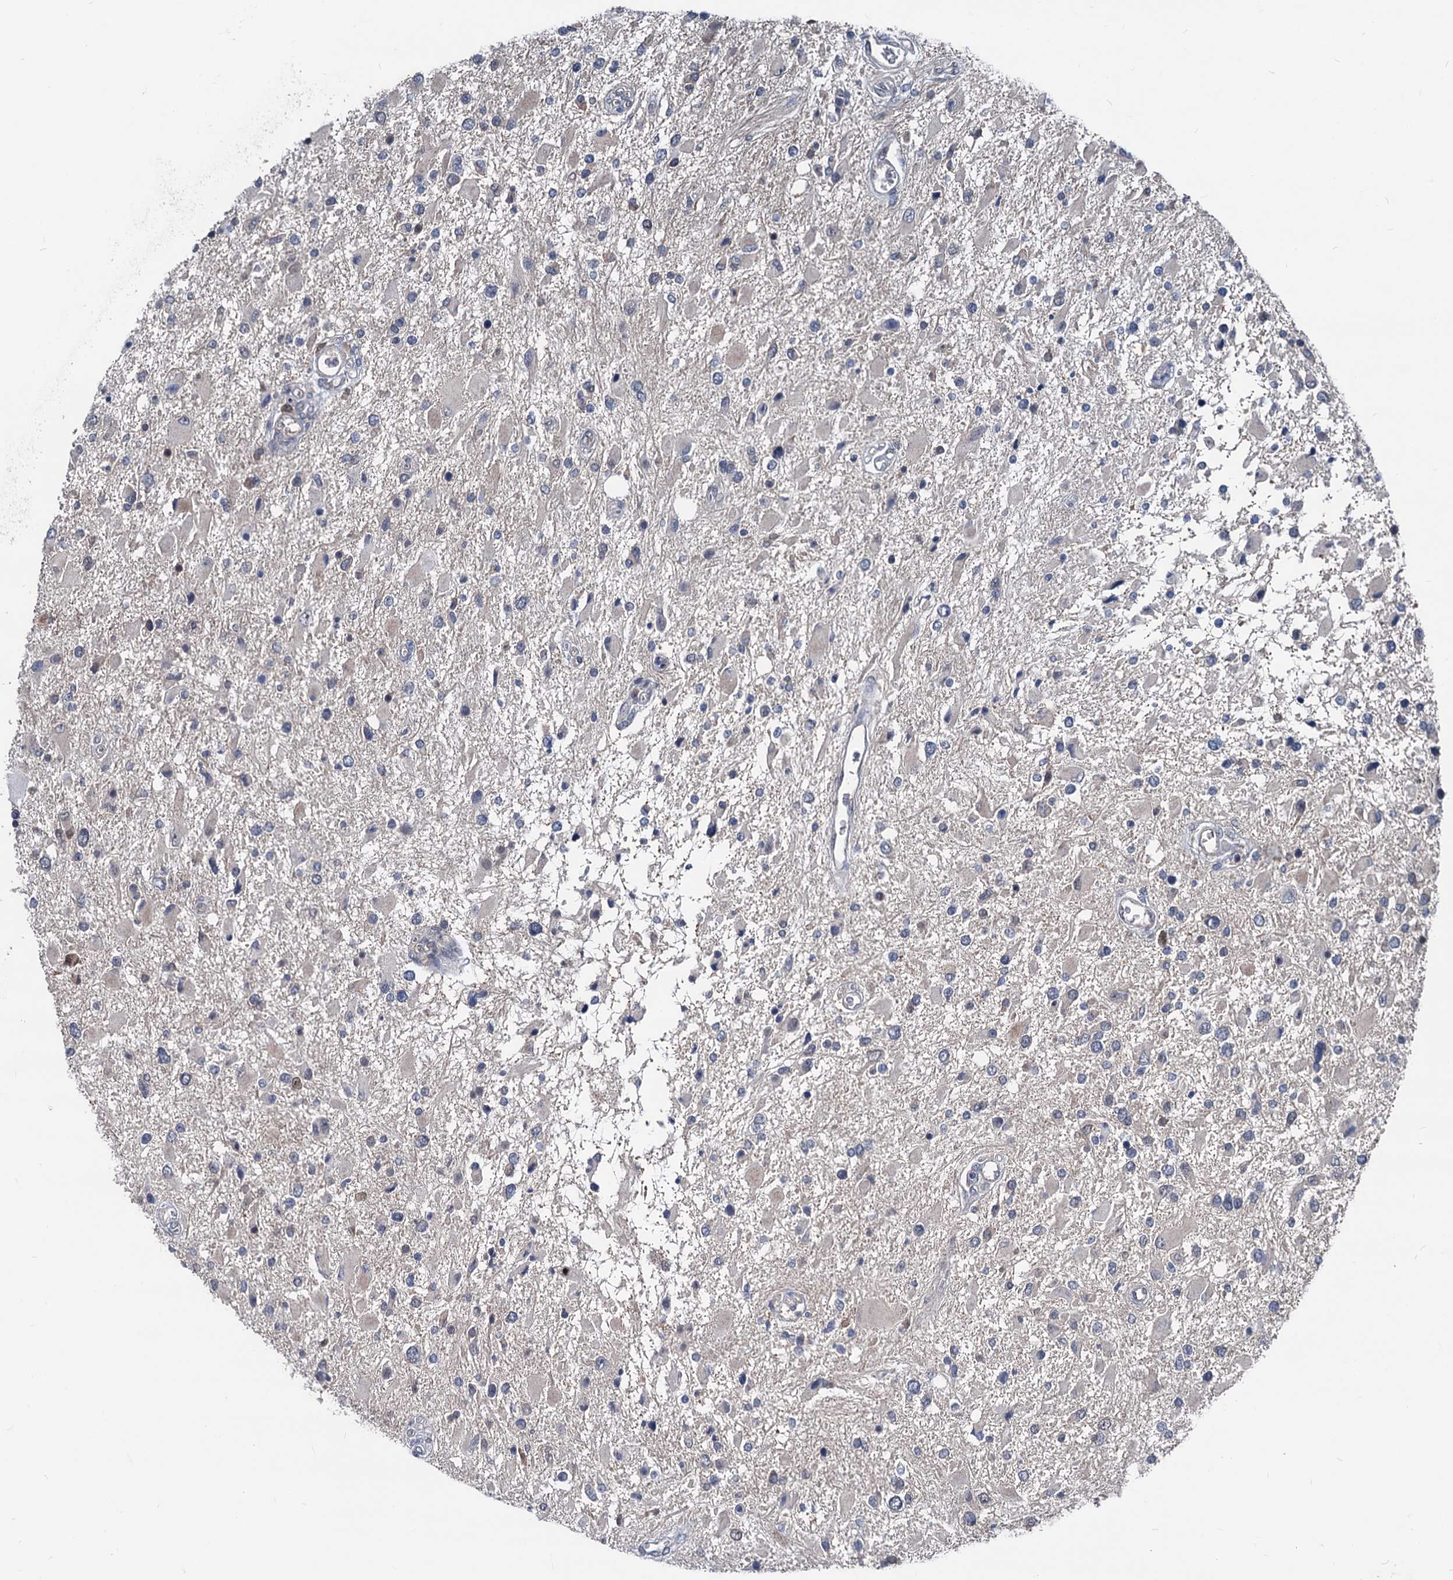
{"staining": {"intensity": "negative", "quantity": "none", "location": "none"}, "tissue": "glioma", "cell_type": "Tumor cells", "image_type": "cancer", "snomed": [{"axis": "morphology", "description": "Glioma, malignant, High grade"}, {"axis": "topography", "description": "Brain"}], "caption": "IHC of glioma shows no staining in tumor cells.", "gene": "GLO1", "patient": {"sex": "male", "age": 53}}